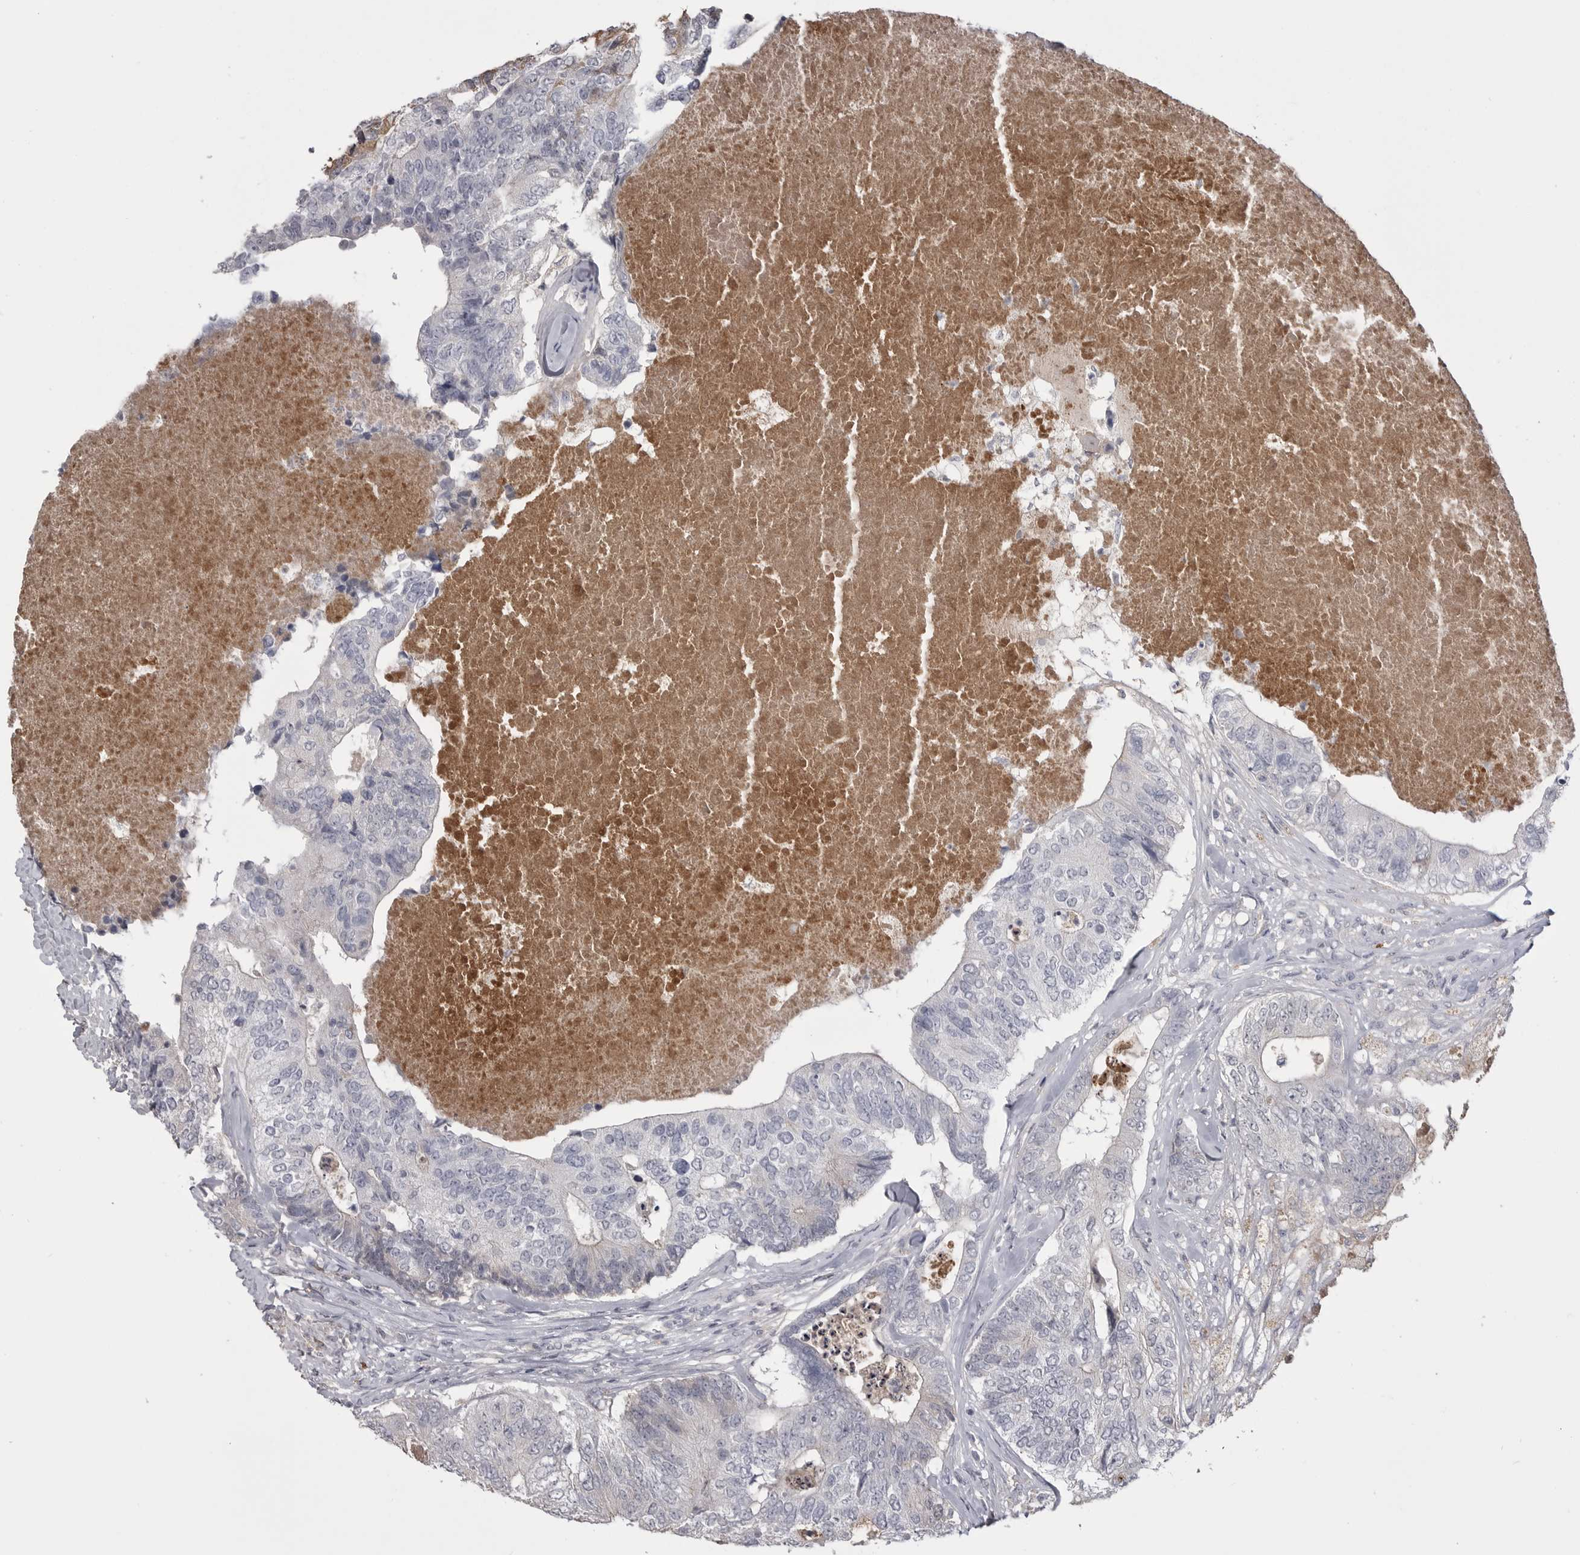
{"staining": {"intensity": "negative", "quantity": "none", "location": "none"}, "tissue": "colorectal cancer", "cell_type": "Tumor cells", "image_type": "cancer", "snomed": [{"axis": "morphology", "description": "Adenocarcinoma, NOS"}, {"axis": "topography", "description": "Colon"}], "caption": "High magnification brightfield microscopy of colorectal cancer stained with DAB (3,3'-diaminobenzidine) (brown) and counterstained with hematoxylin (blue): tumor cells show no significant expression.", "gene": "AHSG", "patient": {"sex": "female", "age": 67}}